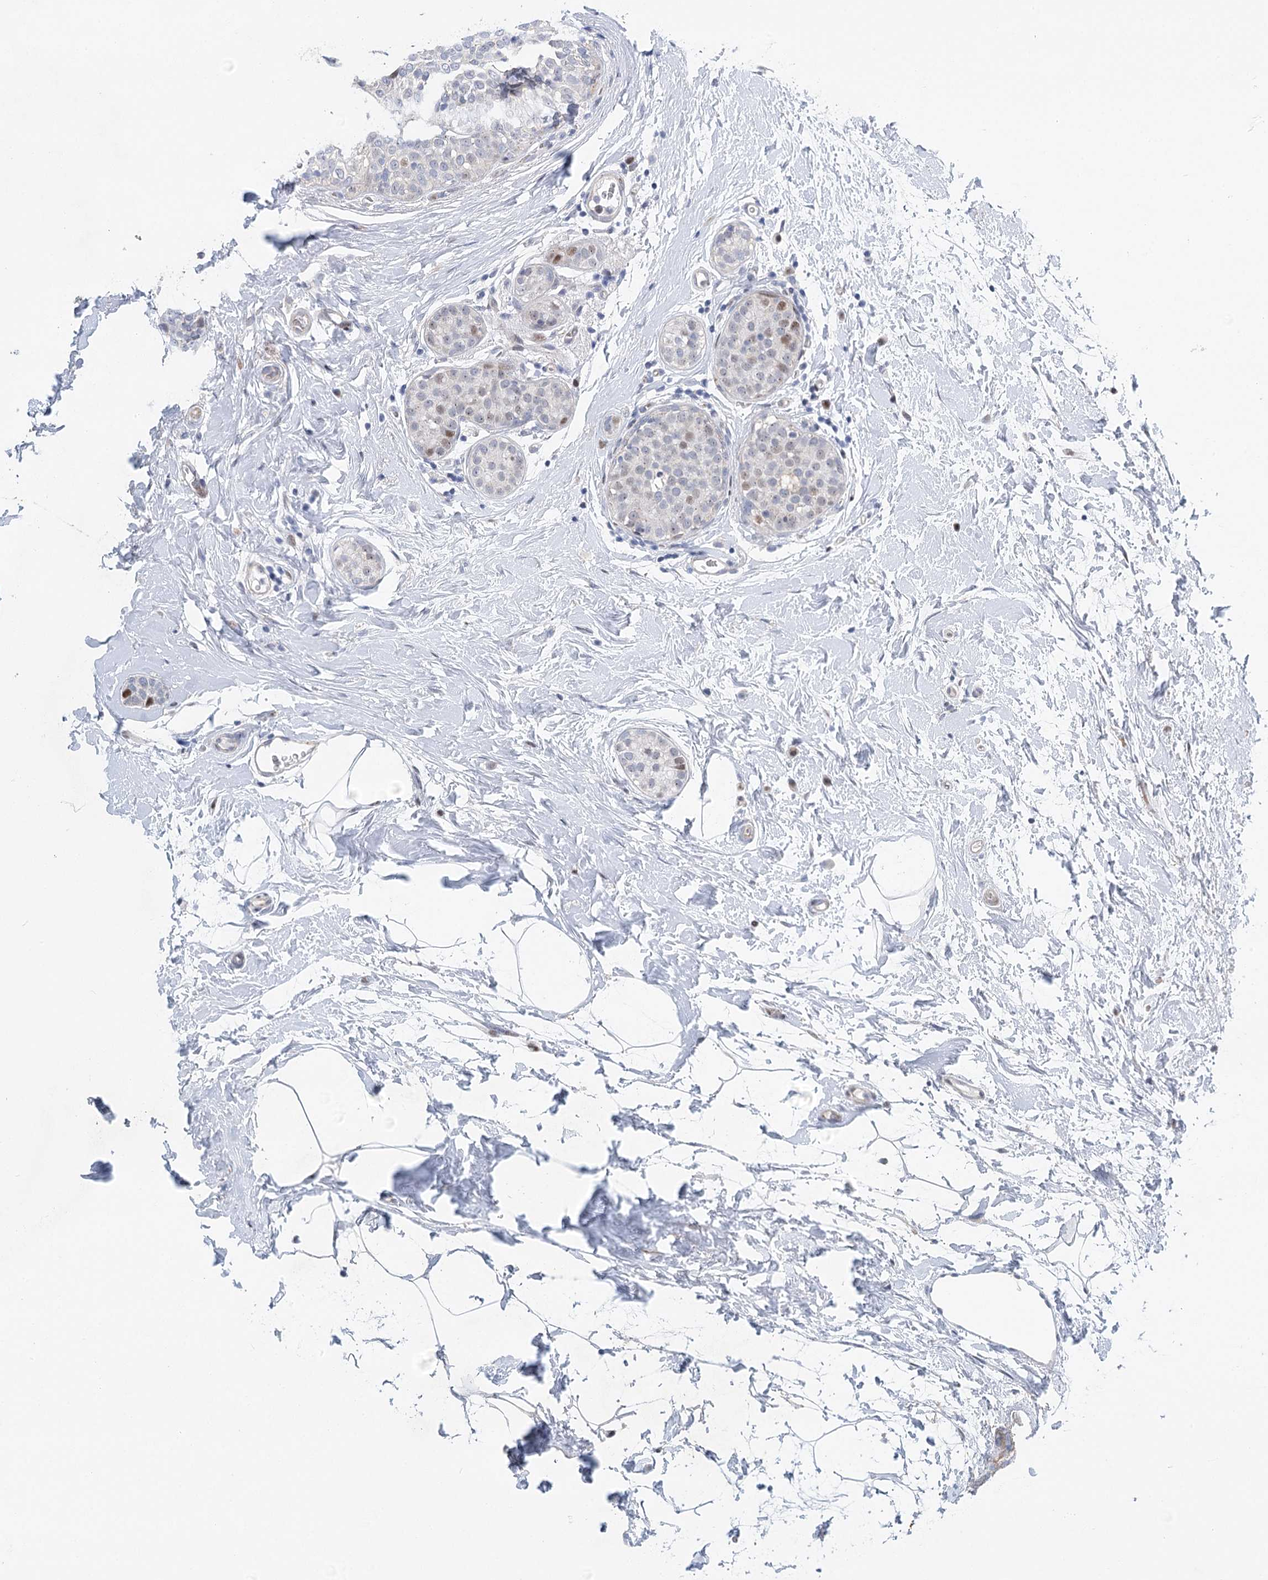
{"staining": {"intensity": "weak", "quantity": "<25%", "location": "nuclear"}, "tissue": "breast cancer", "cell_type": "Tumor cells", "image_type": "cancer", "snomed": [{"axis": "morphology", "description": "Lobular carcinoma, in situ"}, {"axis": "morphology", "description": "Lobular carcinoma"}, {"axis": "topography", "description": "Breast"}], "caption": "High power microscopy photomicrograph of an immunohistochemistry photomicrograph of breast lobular carcinoma in situ, revealing no significant staining in tumor cells.", "gene": "CAMTA1", "patient": {"sex": "female", "age": 41}}